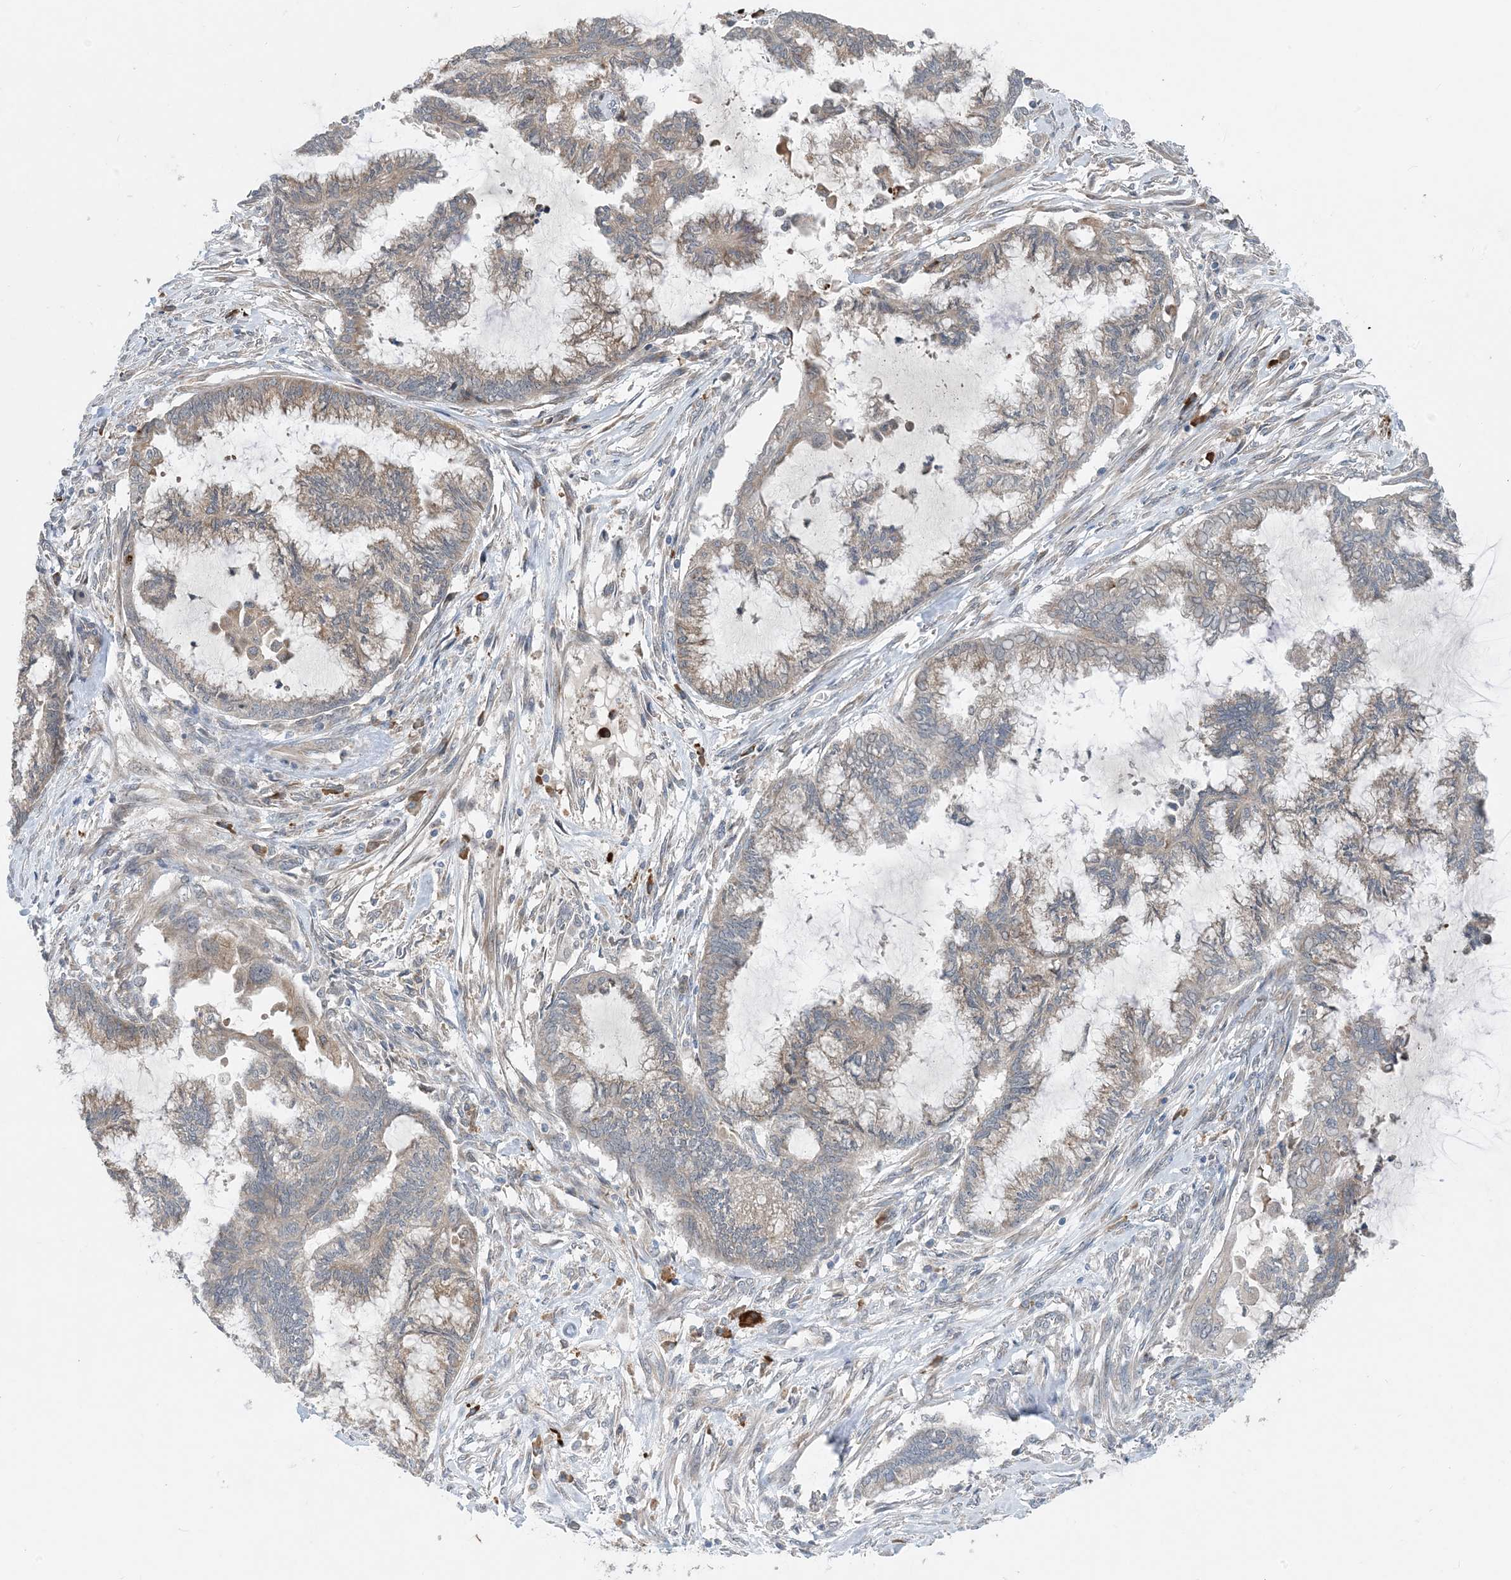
{"staining": {"intensity": "weak", "quantity": "25%-75%", "location": "cytoplasmic/membranous"}, "tissue": "endometrial cancer", "cell_type": "Tumor cells", "image_type": "cancer", "snomed": [{"axis": "morphology", "description": "Adenocarcinoma, NOS"}, {"axis": "topography", "description": "Endometrium"}], "caption": "High-magnification brightfield microscopy of endometrial cancer stained with DAB (3,3'-diaminobenzidine) (brown) and counterstained with hematoxylin (blue). tumor cells exhibit weak cytoplasmic/membranous positivity is present in about25%-75% of cells. (Brightfield microscopy of DAB IHC at high magnification).", "gene": "PHOSPHO2", "patient": {"sex": "female", "age": 86}}